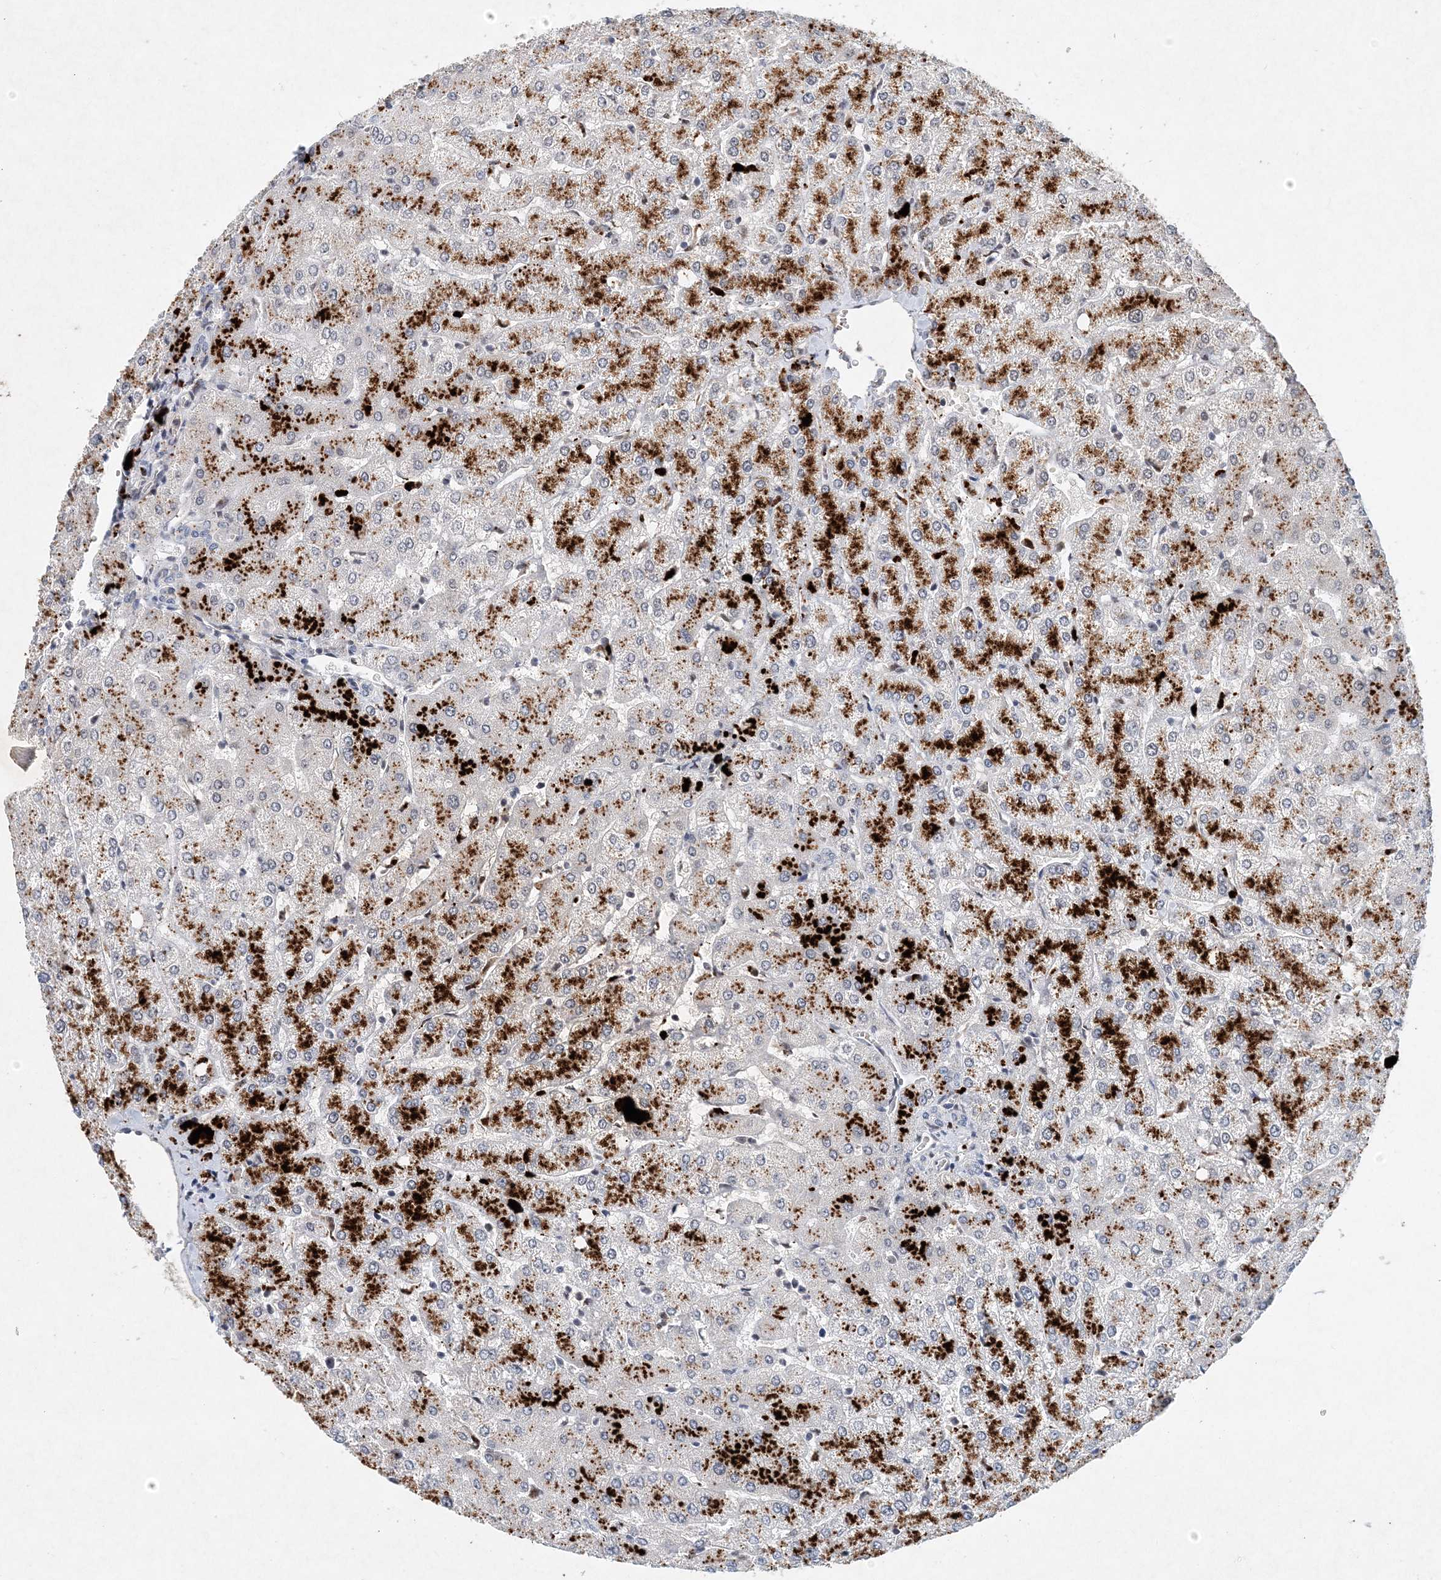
{"staining": {"intensity": "negative", "quantity": "none", "location": "none"}, "tissue": "liver", "cell_type": "Cholangiocytes", "image_type": "normal", "snomed": [{"axis": "morphology", "description": "Normal tissue, NOS"}, {"axis": "topography", "description": "Liver"}], "caption": "Immunohistochemistry photomicrograph of unremarkable liver: liver stained with DAB shows no significant protein positivity in cholangiocytes.", "gene": "KPNA4", "patient": {"sex": "female", "age": 54}}